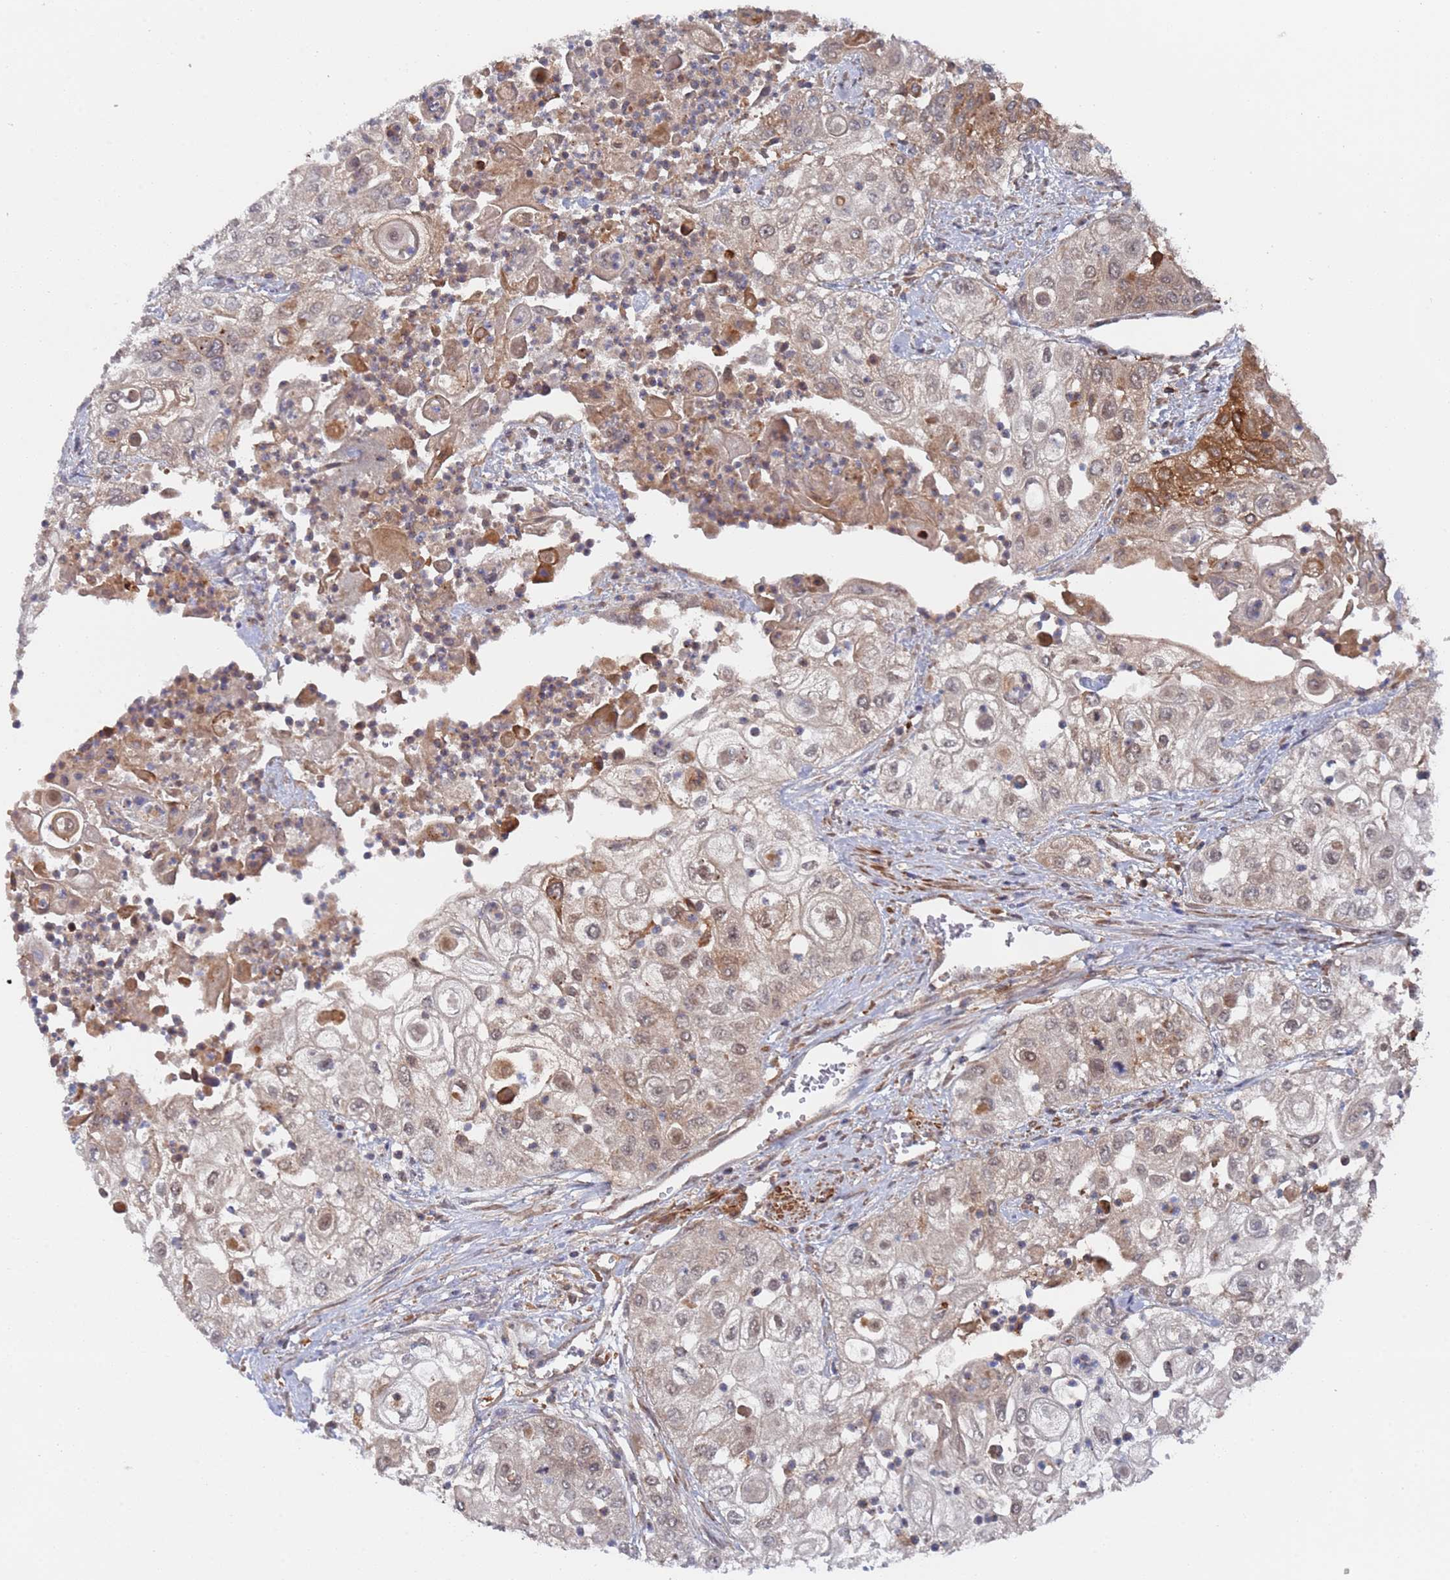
{"staining": {"intensity": "moderate", "quantity": "25%-75%", "location": "cytoplasmic/membranous,nuclear"}, "tissue": "urothelial cancer", "cell_type": "Tumor cells", "image_type": "cancer", "snomed": [{"axis": "morphology", "description": "Urothelial carcinoma, High grade"}, {"axis": "topography", "description": "Urinary bladder"}], "caption": "Immunohistochemistry staining of urothelial cancer, which exhibits medium levels of moderate cytoplasmic/membranous and nuclear staining in approximately 25%-75% of tumor cells indicating moderate cytoplasmic/membranous and nuclear protein staining. The staining was performed using DAB (brown) for protein detection and nuclei were counterstained in hematoxylin (blue).", "gene": "DDX60", "patient": {"sex": "female", "age": 79}}